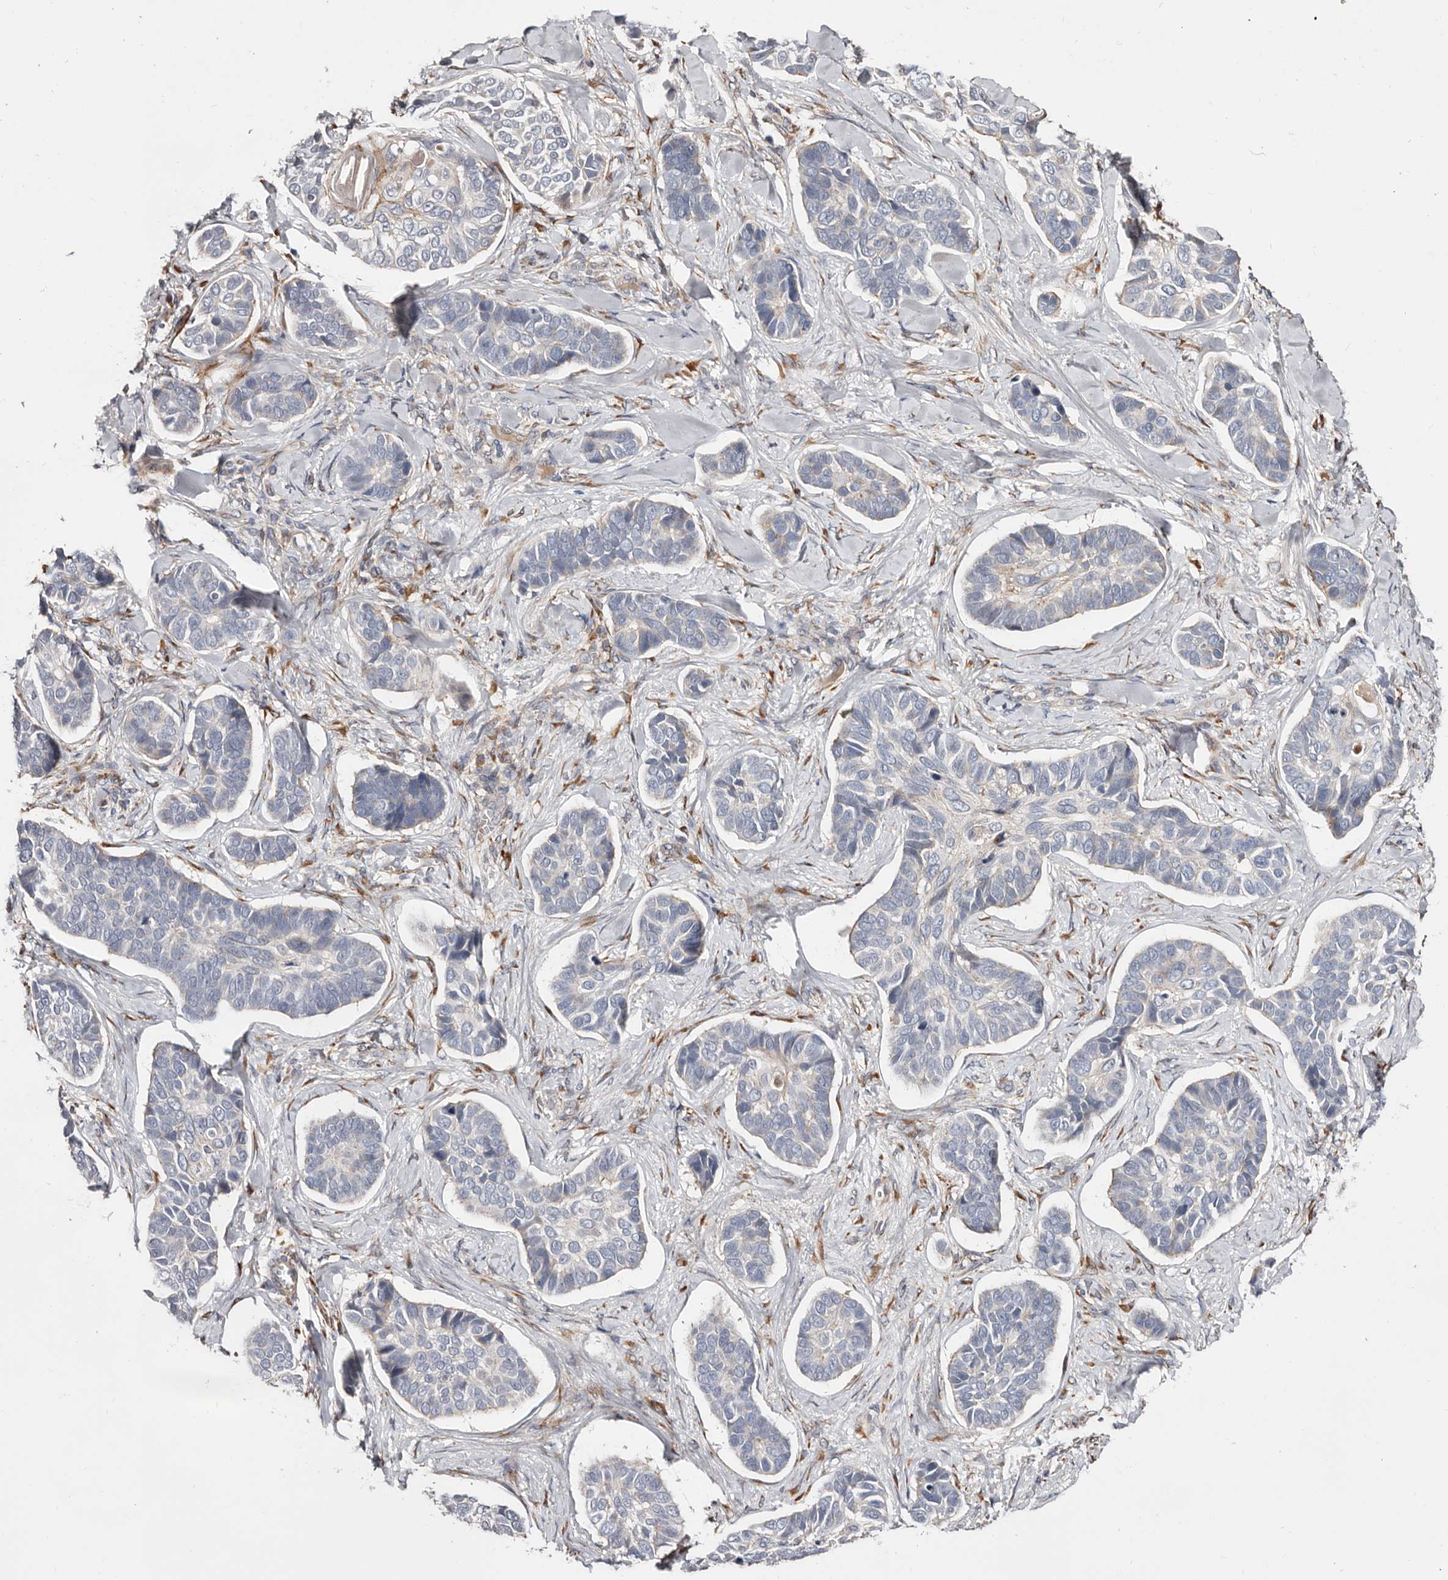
{"staining": {"intensity": "negative", "quantity": "none", "location": "none"}, "tissue": "skin cancer", "cell_type": "Tumor cells", "image_type": "cancer", "snomed": [{"axis": "morphology", "description": "Basal cell carcinoma"}, {"axis": "topography", "description": "Skin"}], "caption": "The histopathology image reveals no significant positivity in tumor cells of skin basal cell carcinoma.", "gene": "USH1C", "patient": {"sex": "male", "age": 62}}